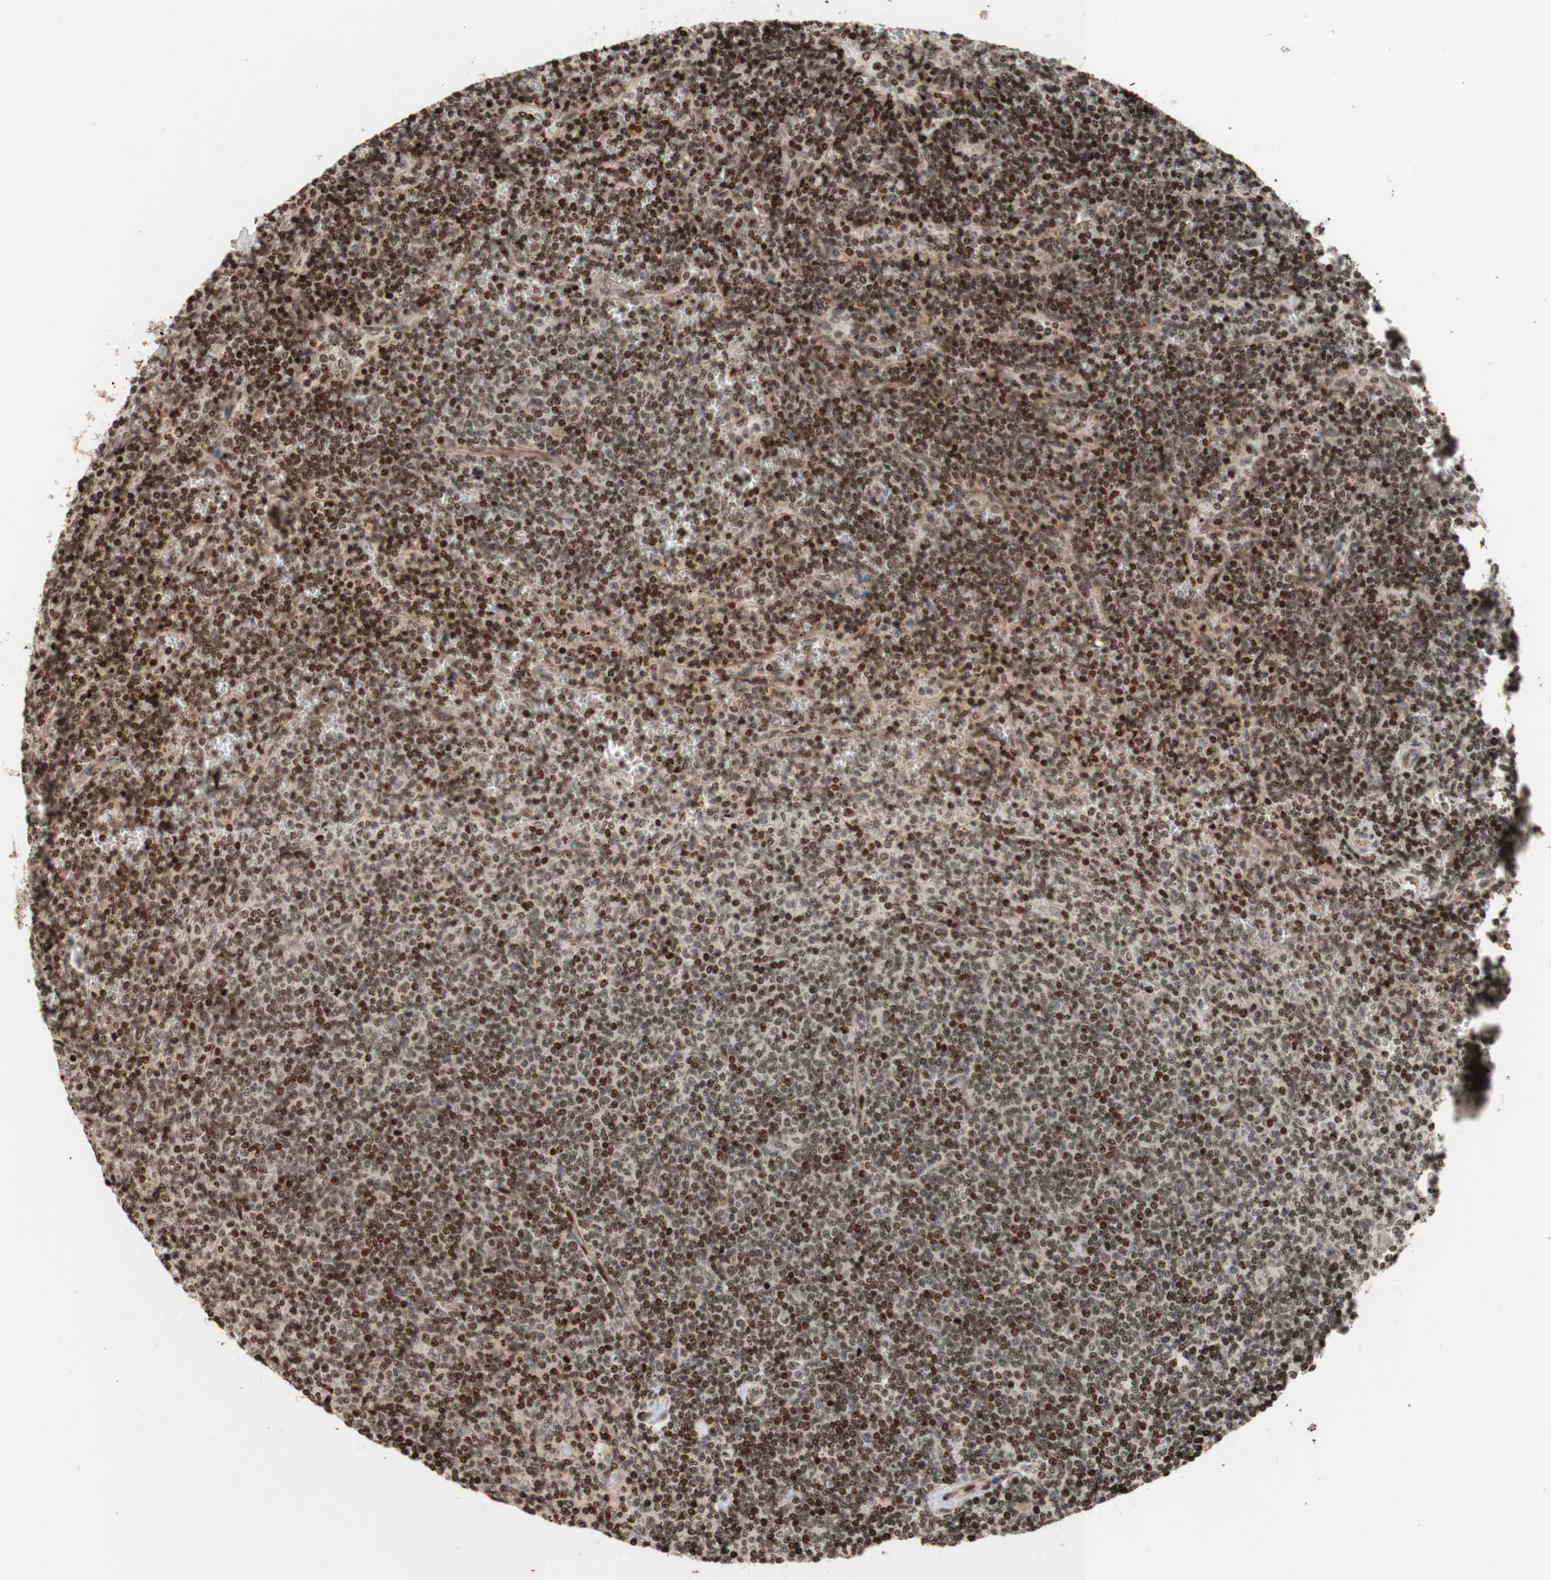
{"staining": {"intensity": "strong", "quantity": "25%-75%", "location": "cytoplasmic/membranous,nuclear"}, "tissue": "lymphoma", "cell_type": "Tumor cells", "image_type": "cancer", "snomed": [{"axis": "morphology", "description": "Malignant lymphoma, non-Hodgkin's type, Low grade"}, {"axis": "topography", "description": "Spleen"}], "caption": "Tumor cells display high levels of strong cytoplasmic/membranous and nuclear expression in about 25%-75% of cells in lymphoma. (brown staining indicates protein expression, while blue staining denotes nuclei).", "gene": "POLA1", "patient": {"sex": "female", "age": 50}}